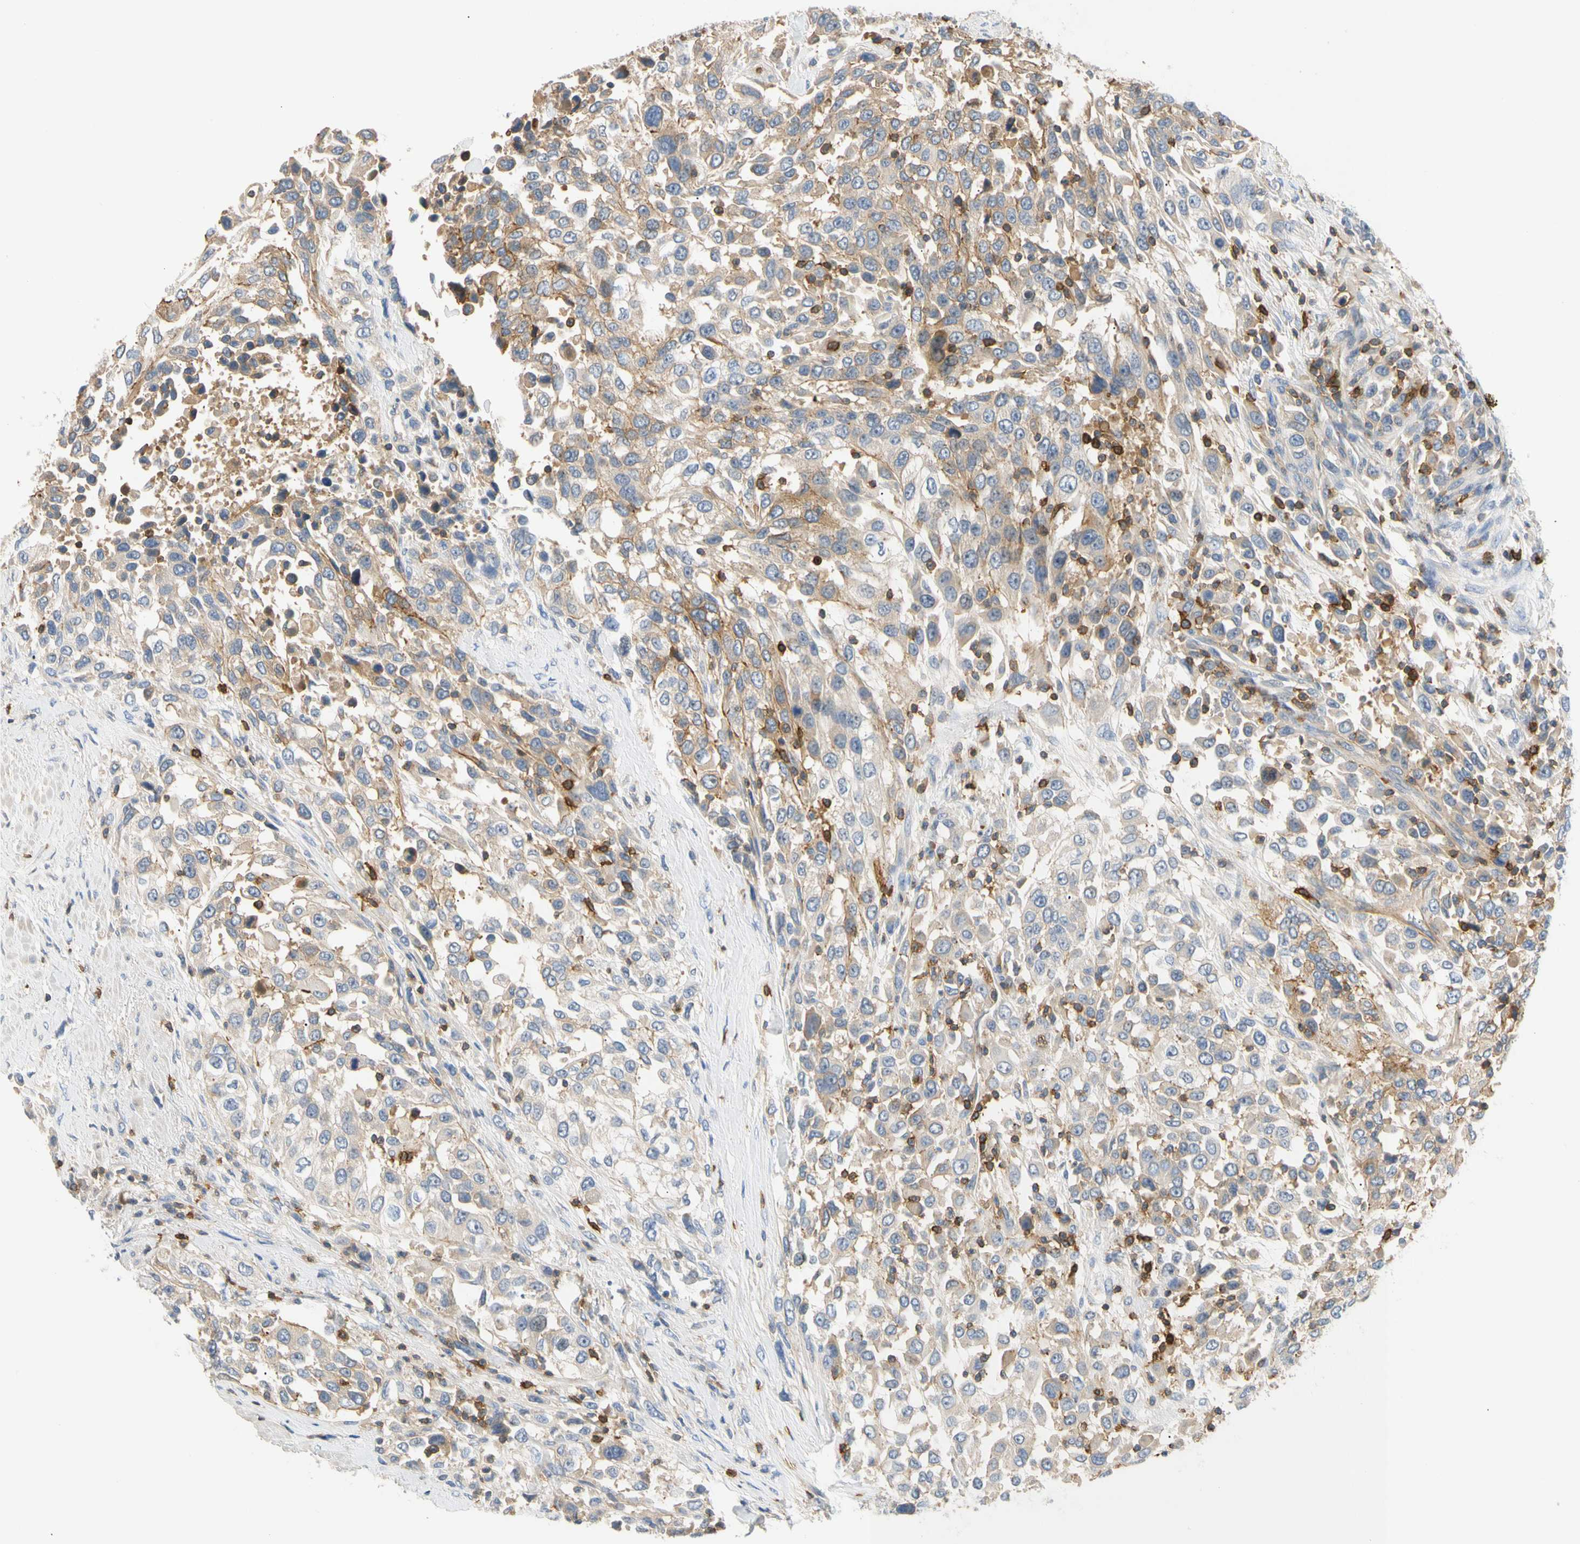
{"staining": {"intensity": "weak", "quantity": ">75%", "location": "cytoplasmic/membranous"}, "tissue": "urothelial cancer", "cell_type": "Tumor cells", "image_type": "cancer", "snomed": [{"axis": "morphology", "description": "Urothelial carcinoma, High grade"}, {"axis": "topography", "description": "Urinary bladder"}], "caption": "Immunohistochemistry (IHC) (DAB) staining of urothelial cancer displays weak cytoplasmic/membranous protein staining in approximately >75% of tumor cells.", "gene": "TNFRSF18", "patient": {"sex": "female", "age": 80}}